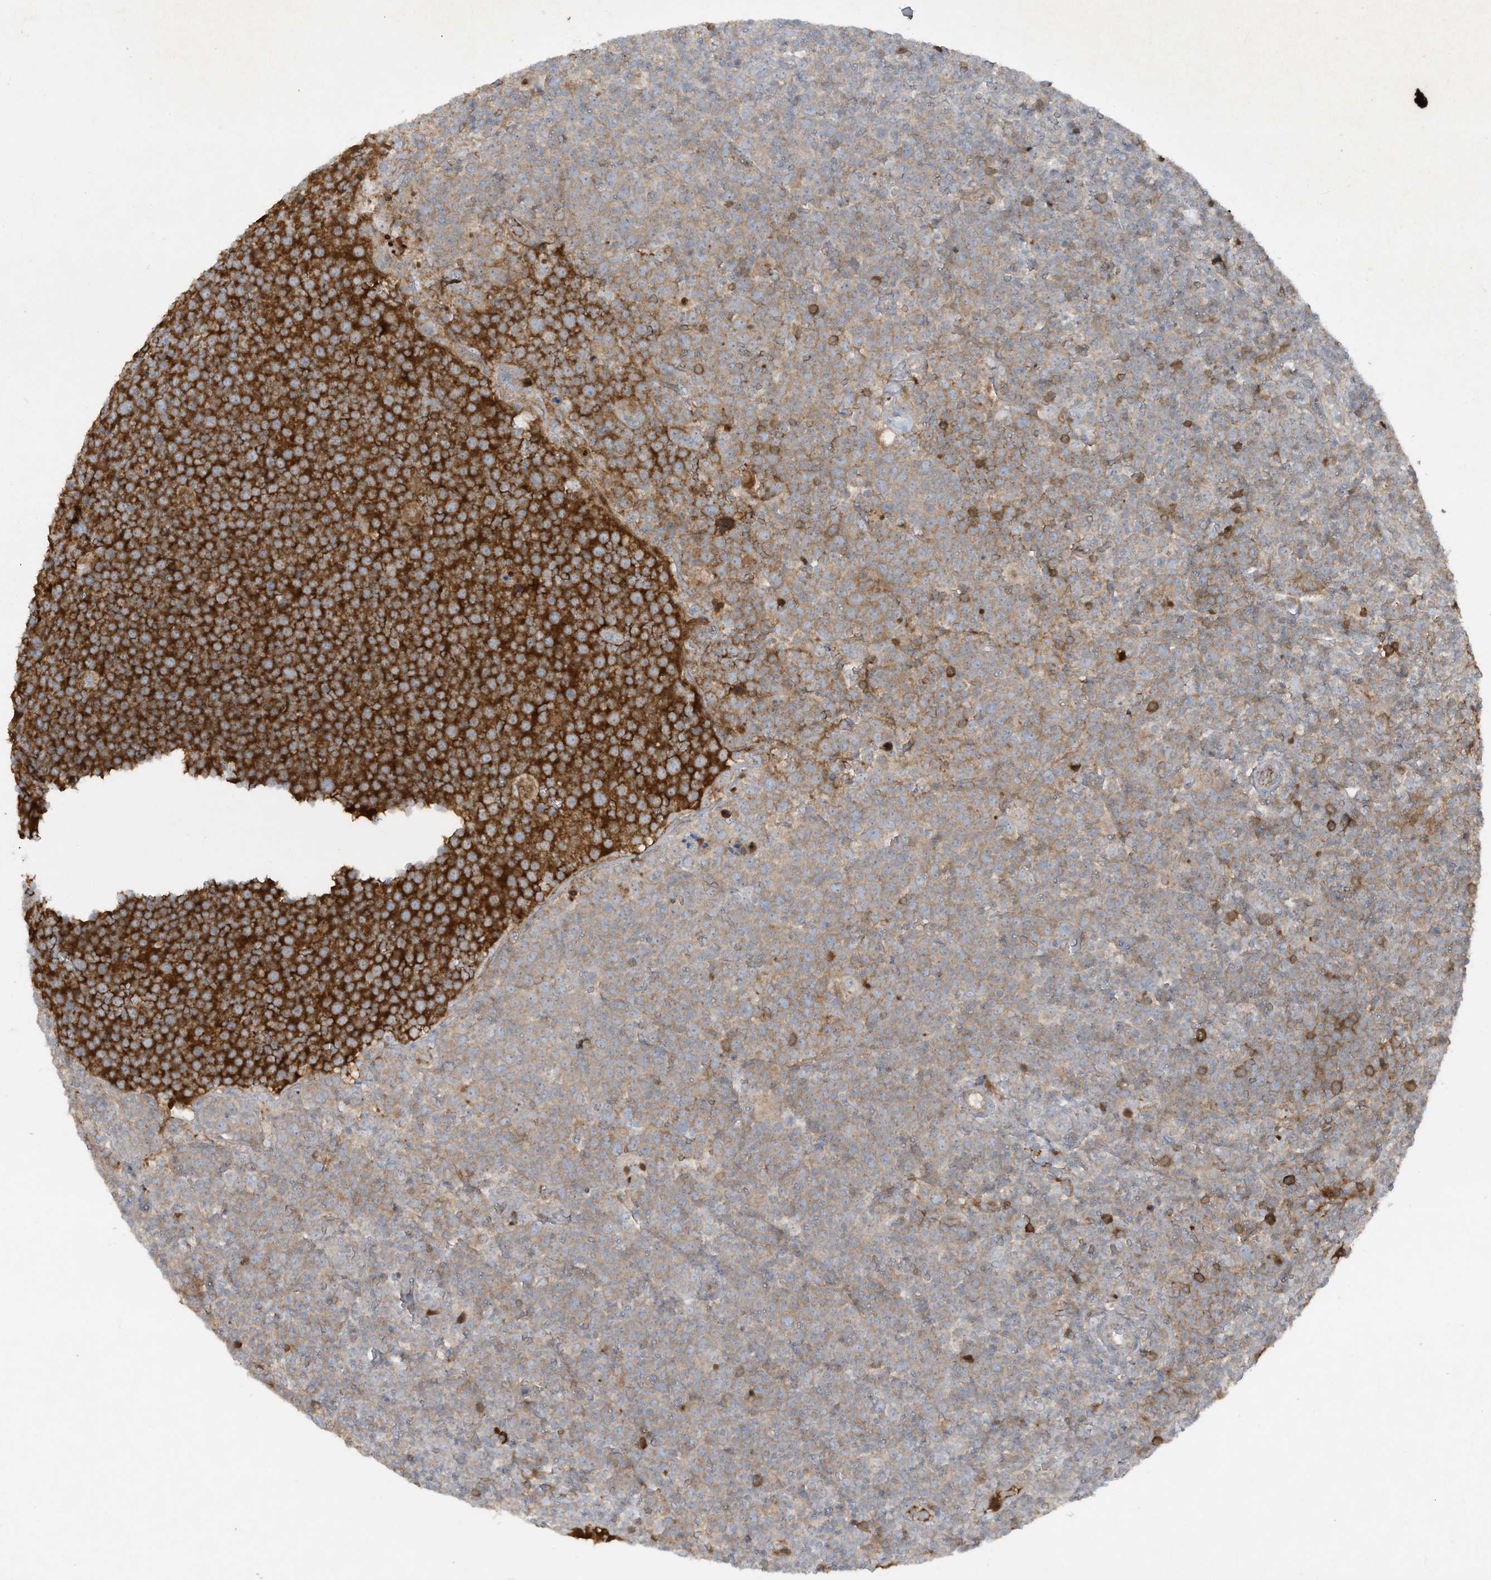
{"staining": {"intensity": "strong", "quantity": "<25%", "location": "cytoplasmic/membranous"}, "tissue": "lymphoma", "cell_type": "Tumor cells", "image_type": "cancer", "snomed": [{"axis": "morphology", "description": "Malignant lymphoma, non-Hodgkin's type, High grade"}, {"axis": "topography", "description": "Lymph node"}], "caption": "Protein analysis of lymphoma tissue exhibits strong cytoplasmic/membranous staining in approximately <25% of tumor cells.", "gene": "FETUB", "patient": {"sex": "male", "age": 61}}